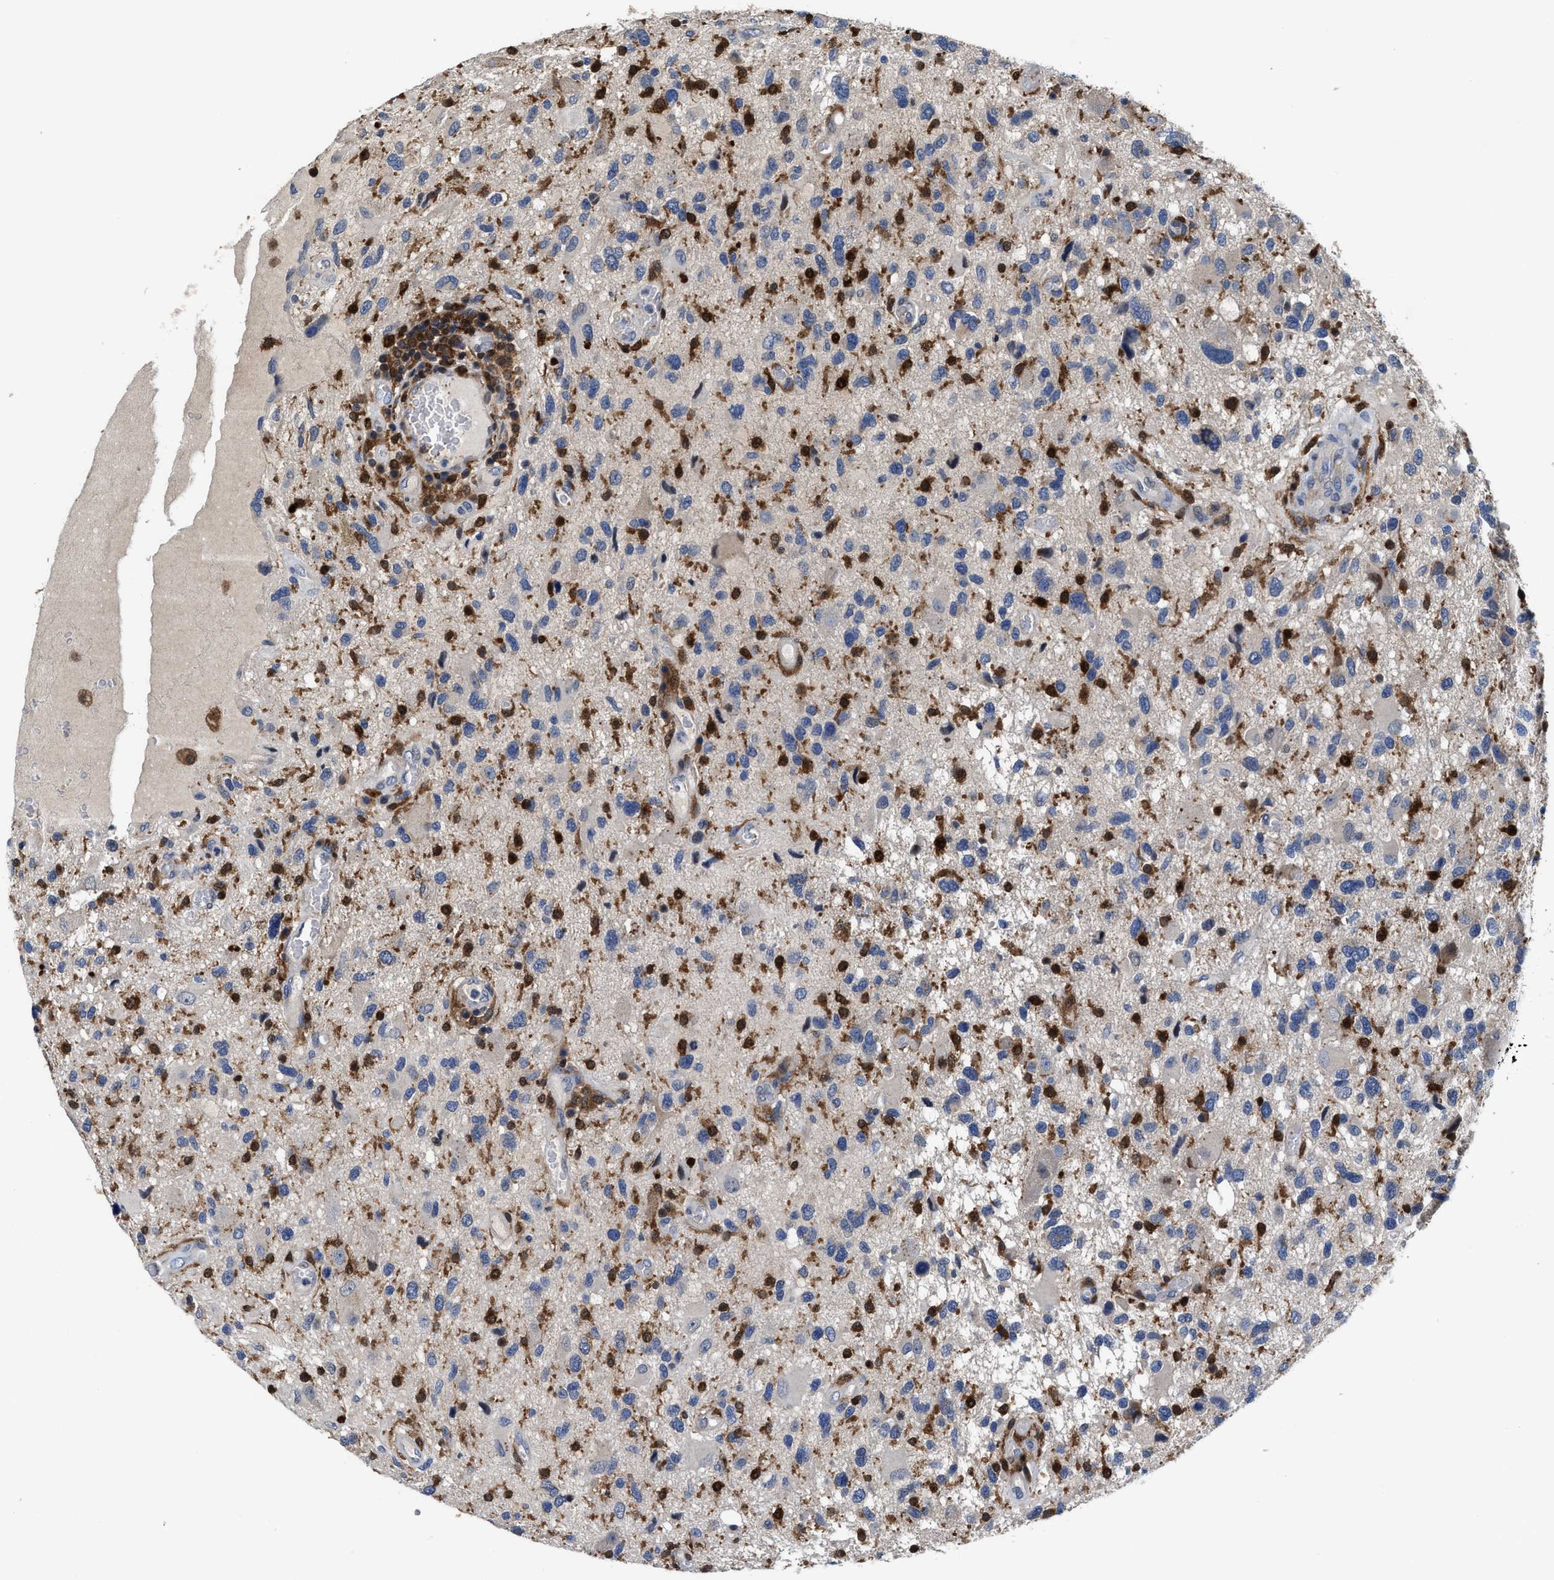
{"staining": {"intensity": "negative", "quantity": "none", "location": "none"}, "tissue": "glioma", "cell_type": "Tumor cells", "image_type": "cancer", "snomed": [{"axis": "morphology", "description": "Glioma, malignant, High grade"}, {"axis": "topography", "description": "Brain"}], "caption": "A histopathology image of human high-grade glioma (malignant) is negative for staining in tumor cells. Nuclei are stained in blue.", "gene": "RGS10", "patient": {"sex": "male", "age": 33}}